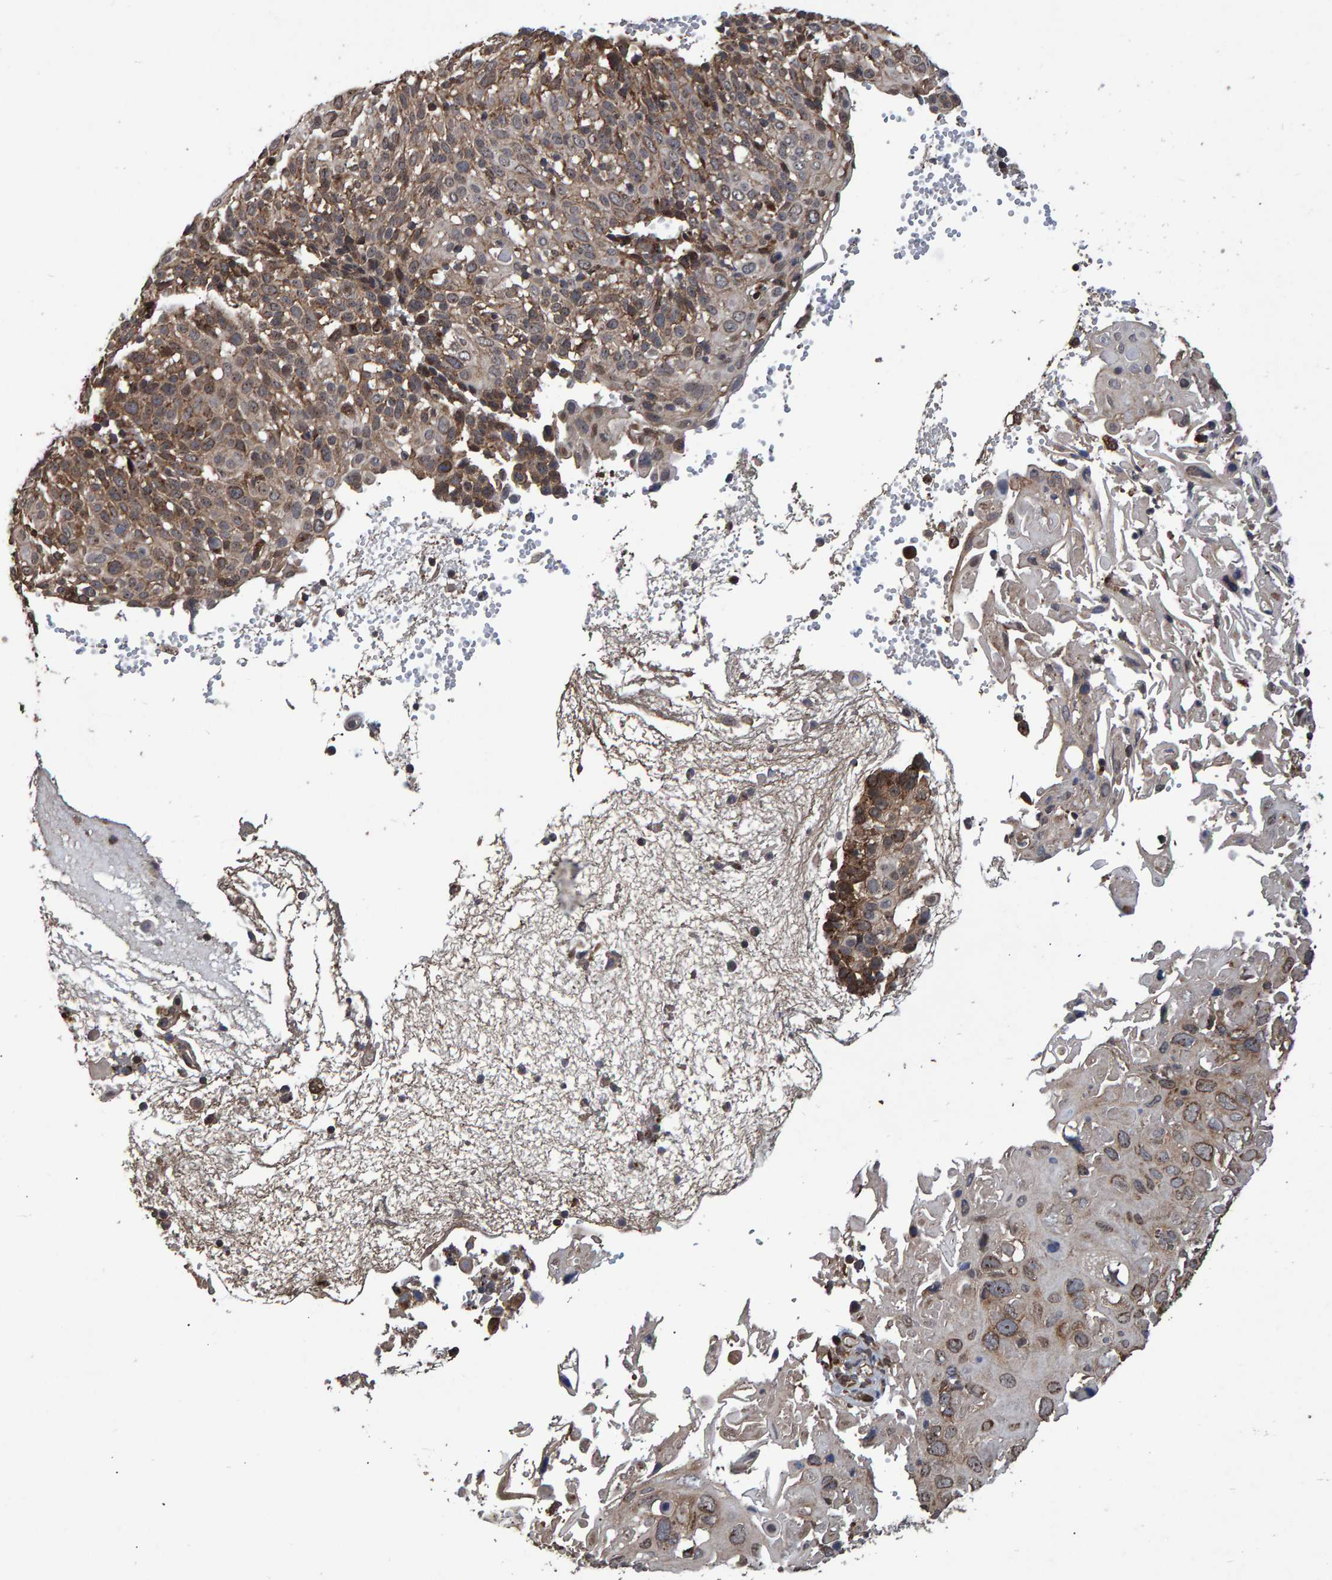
{"staining": {"intensity": "moderate", "quantity": ">75%", "location": "cytoplasmic/membranous,nuclear"}, "tissue": "cervical cancer", "cell_type": "Tumor cells", "image_type": "cancer", "snomed": [{"axis": "morphology", "description": "Squamous cell carcinoma, NOS"}, {"axis": "topography", "description": "Cervix"}], "caption": "DAB immunohistochemical staining of cervical cancer demonstrates moderate cytoplasmic/membranous and nuclear protein expression in approximately >75% of tumor cells.", "gene": "TRIM68", "patient": {"sex": "female", "age": 74}}